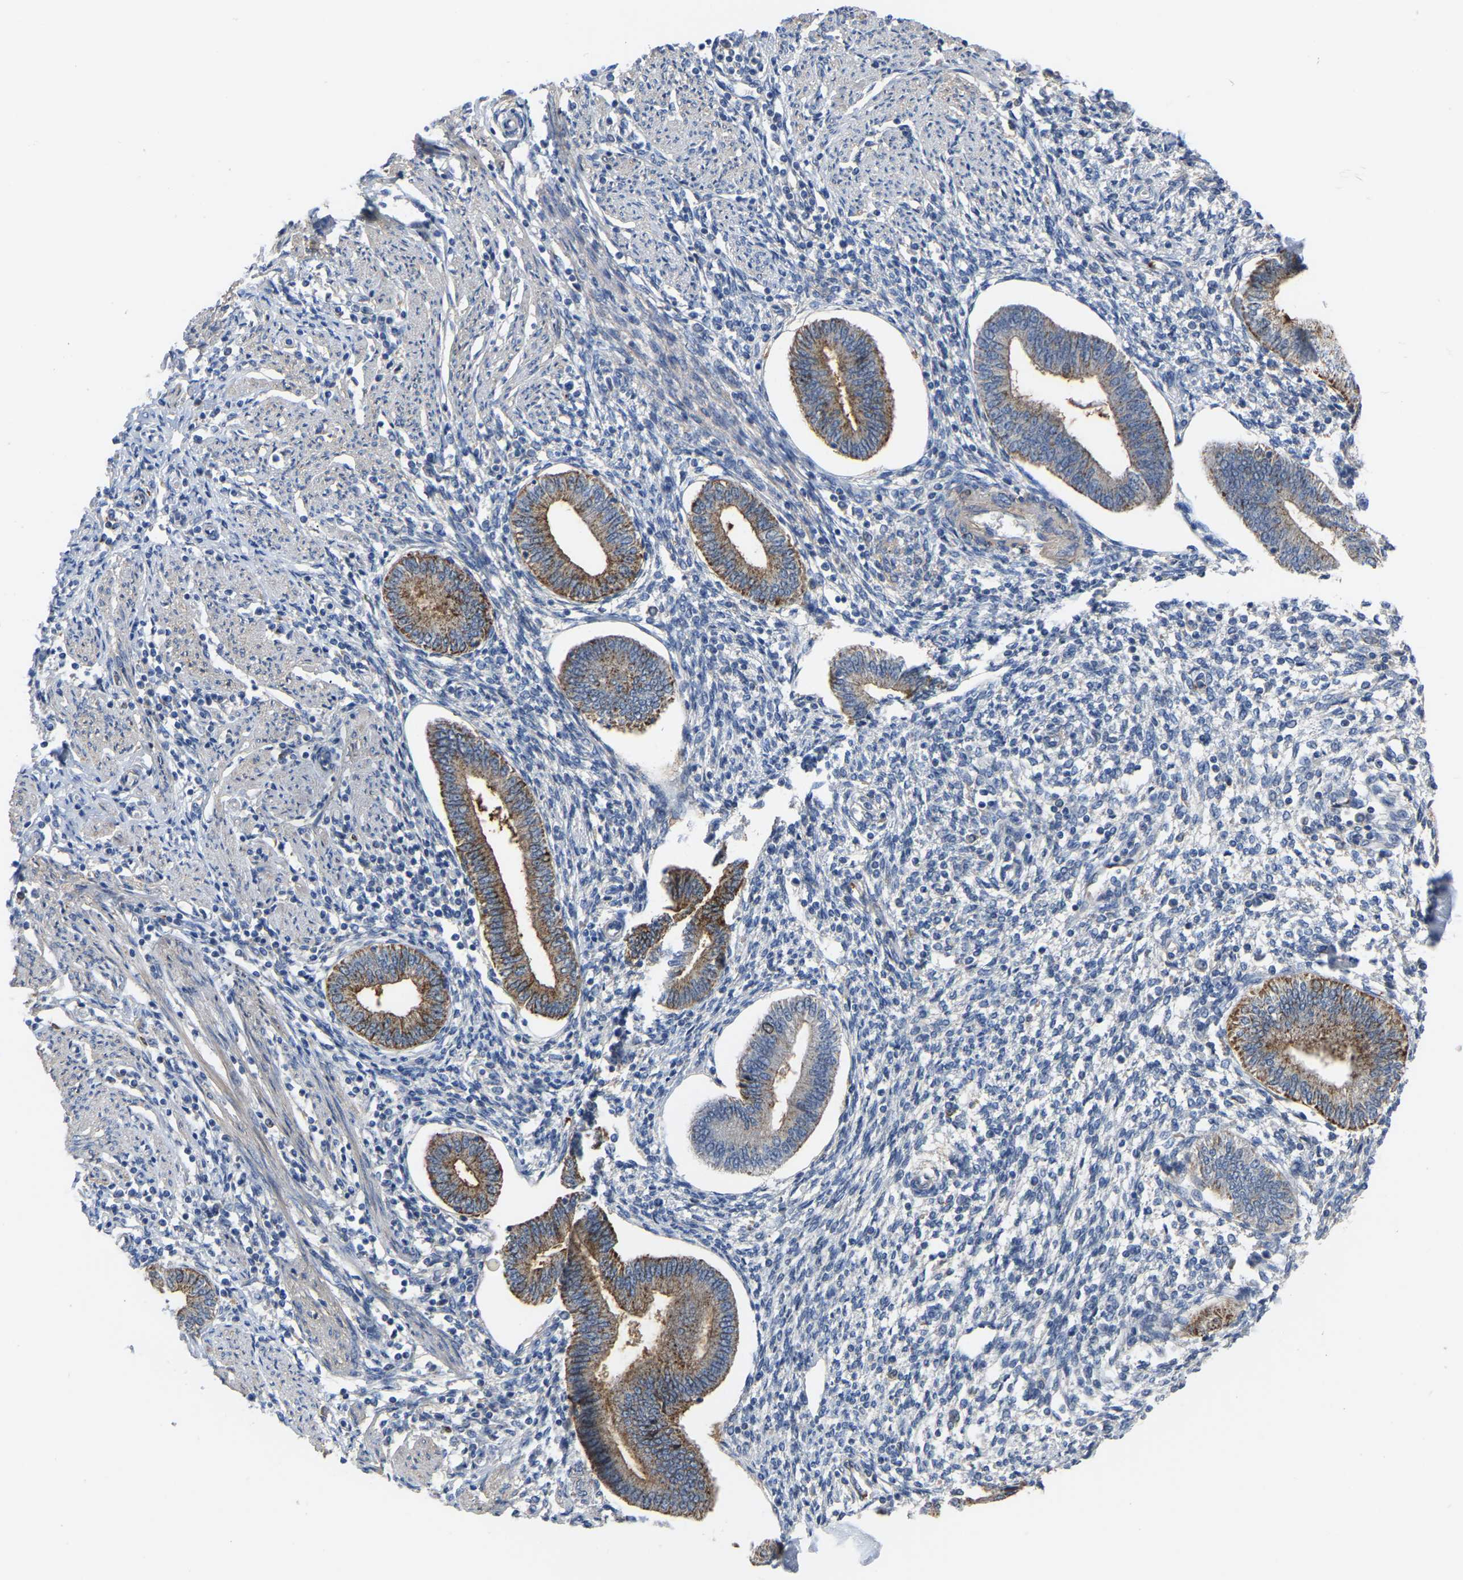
{"staining": {"intensity": "negative", "quantity": "none", "location": "none"}, "tissue": "endometrium", "cell_type": "Cells in endometrial stroma", "image_type": "normal", "snomed": [{"axis": "morphology", "description": "Normal tissue, NOS"}, {"axis": "topography", "description": "Endometrium"}], "caption": "DAB (3,3'-diaminobenzidine) immunohistochemical staining of normal human endometrium shows no significant staining in cells in endometrial stroma. (IHC, brightfield microscopy, high magnification).", "gene": "ZNF449", "patient": {"sex": "female", "age": 50}}